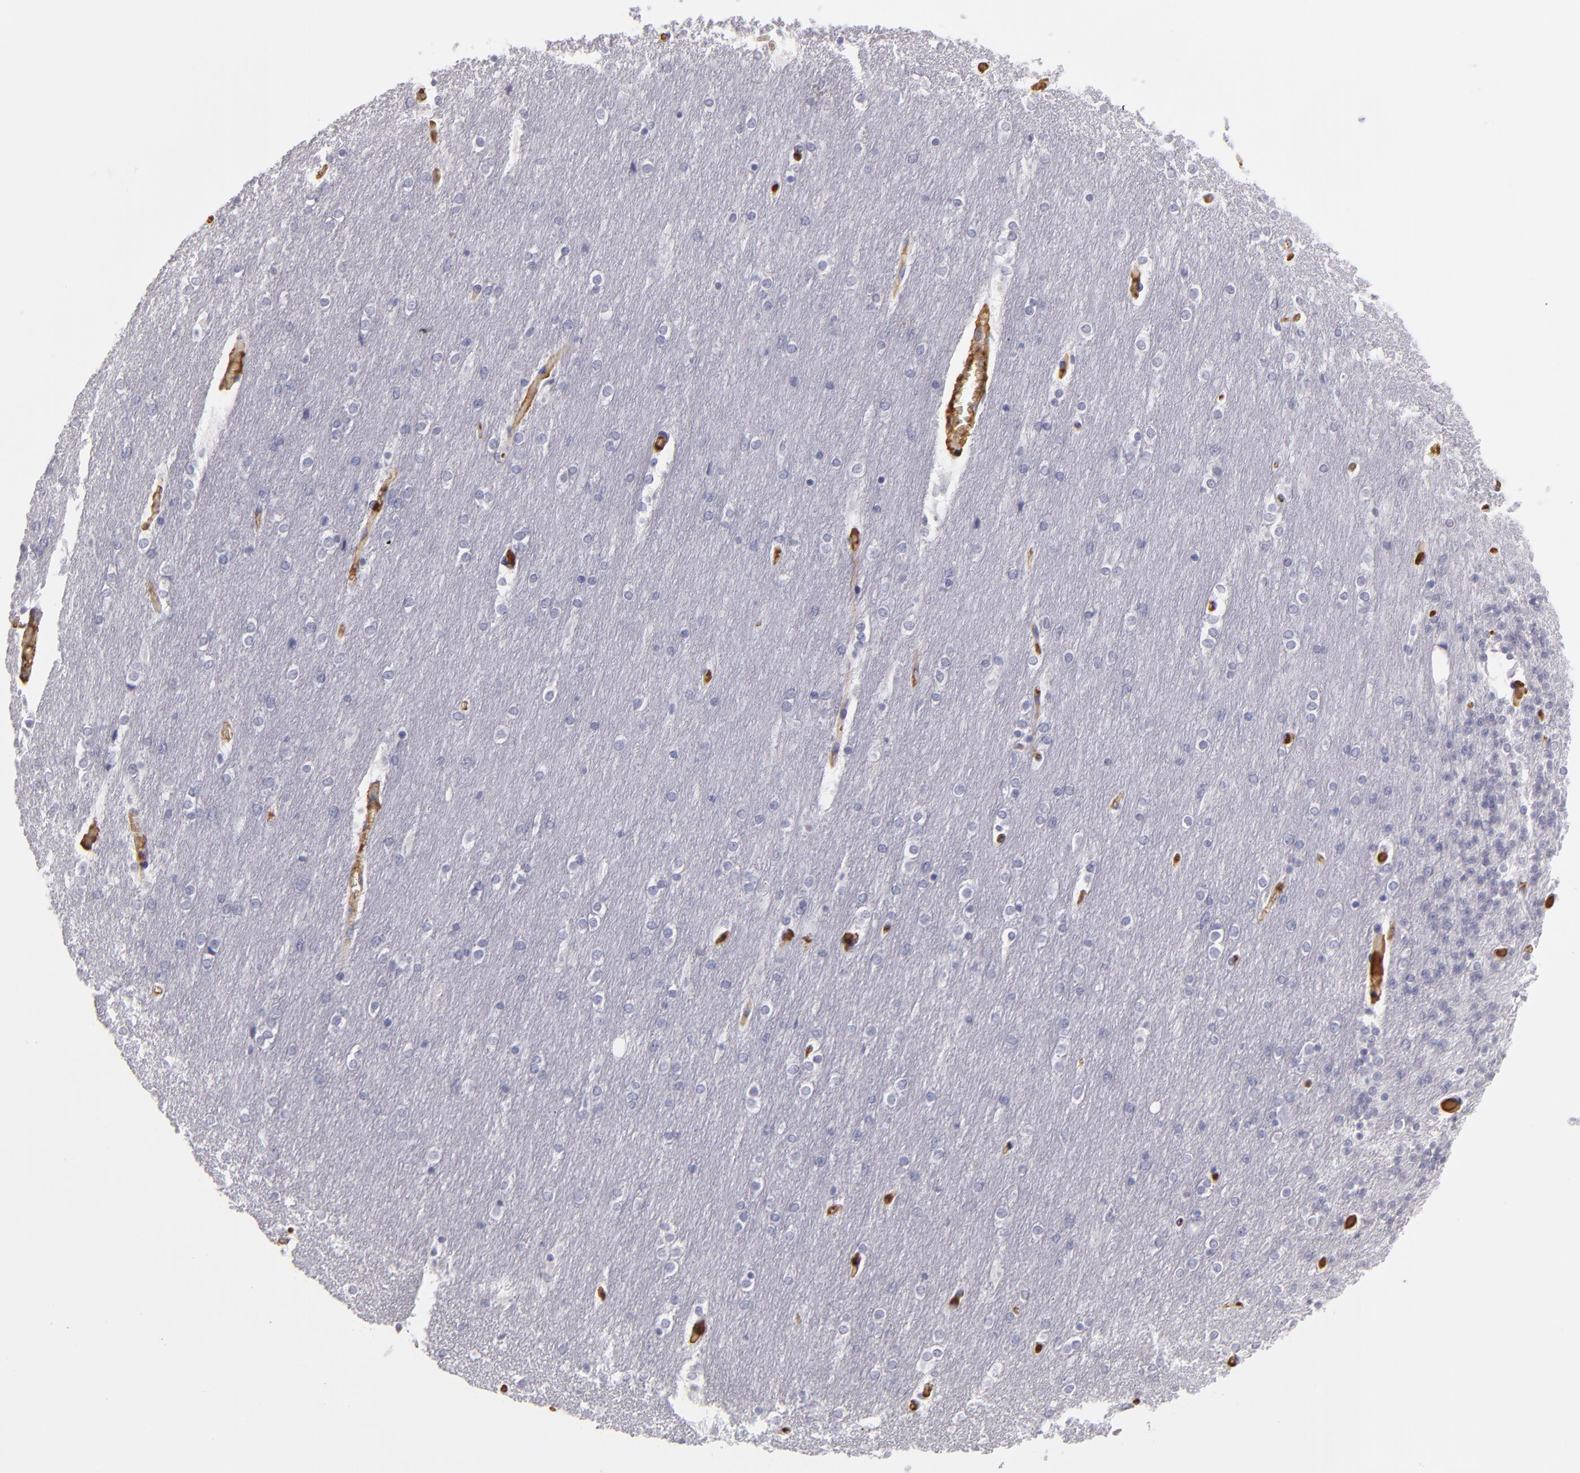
{"staining": {"intensity": "negative", "quantity": "none", "location": "none"}, "tissue": "cerebellum", "cell_type": "Cells in granular layer", "image_type": "normal", "snomed": [{"axis": "morphology", "description": "Normal tissue, NOS"}, {"axis": "topography", "description": "Cerebellum"}], "caption": "Protein analysis of benign cerebellum demonstrates no significant positivity in cells in granular layer.", "gene": "SERPINA1", "patient": {"sex": "female", "age": 54}}